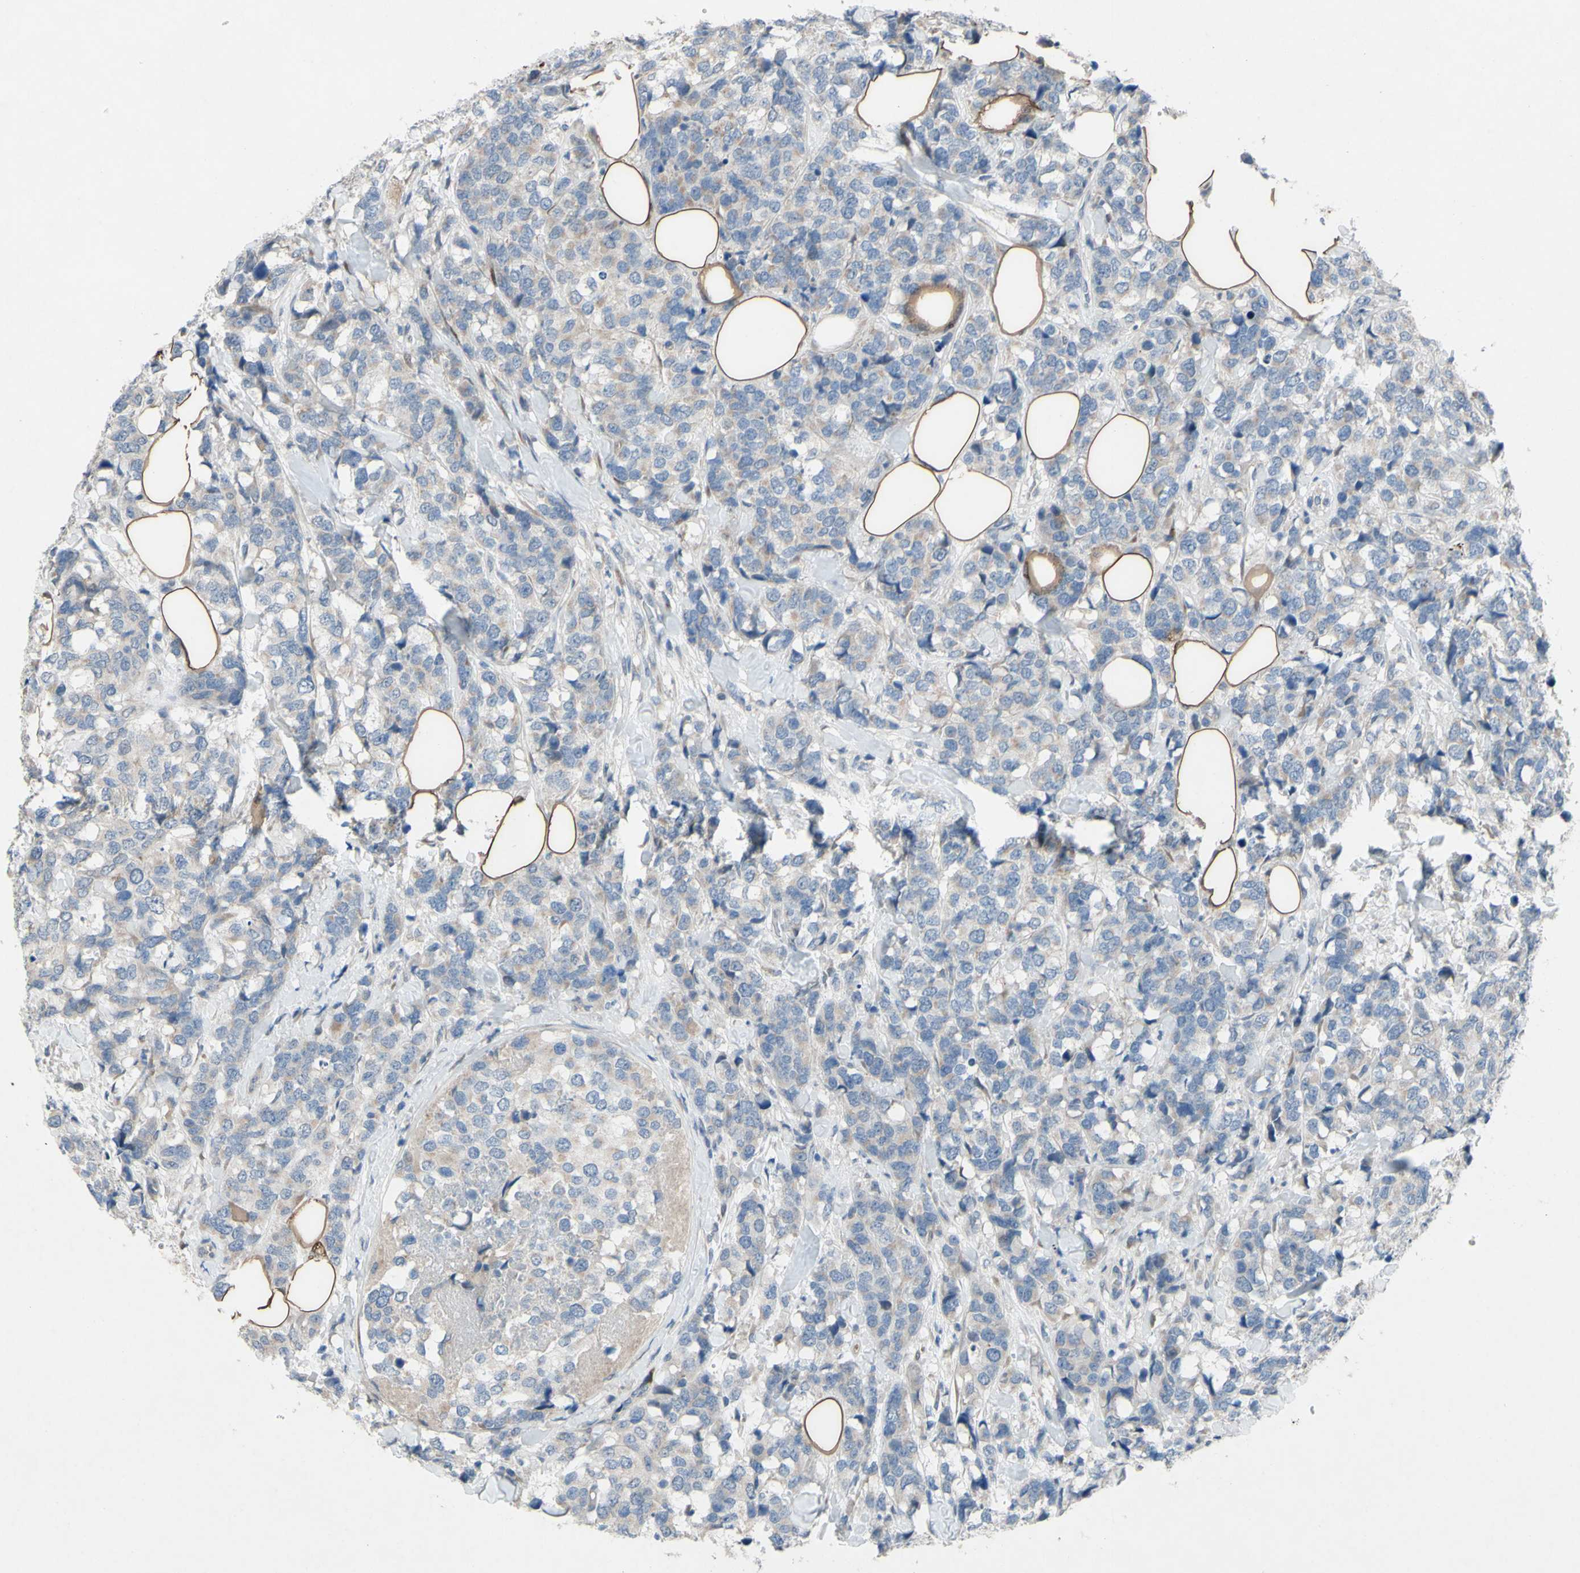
{"staining": {"intensity": "weak", "quantity": ">75%", "location": "cytoplasmic/membranous"}, "tissue": "breast cancer", "cell_type": "Tumor cells", "image_type": "cancer", "snomed": [{"axis": "morphology", "description": "Lobular carcinoma"}, {"axis": "topography", "description": "Breast"}], "caption": "Protein expression by IHC reveals weak cytoplasmic/membranous positivity in about >75% of tumor cells in breast lobular carcinoma.", "gene": "GRAMD2B", "patient": {"sex": "female", "age": 59}}